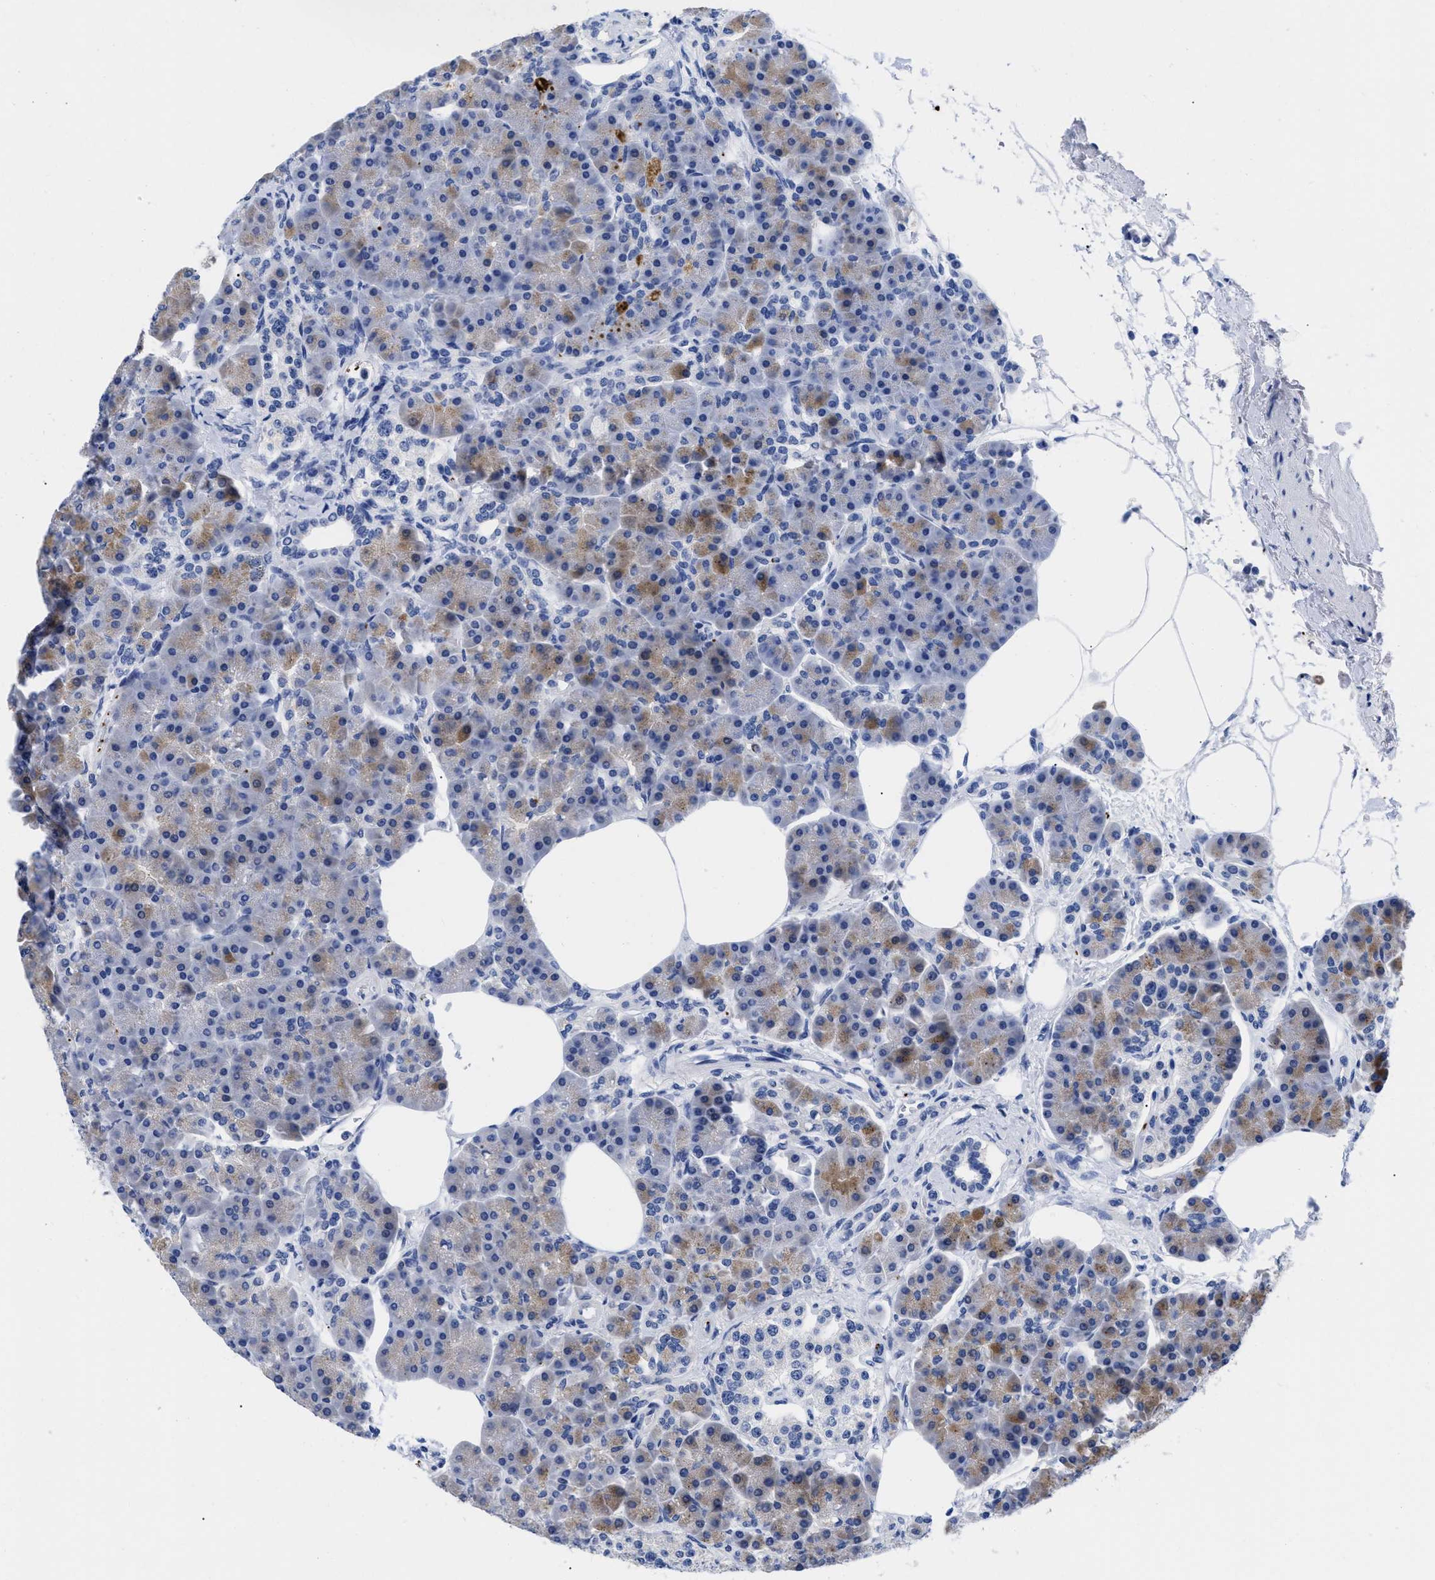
{"staining": {"intensity": "weak", "quantity": "<25%", "location": "cytoplasmic/membranous"}, "tissue": "pancreas", "cell_type": "Exocrine glandular cells", "image_type": "normal", "snomed": [{"axis": "morphology", "description": "Normal tissue, NOS"}, {"axis": "topography", "description": "Pancreas"}], "caption": "IHC image of normal pancreas: human pancreas stained with DAB demonstrates no significant protein positivity in exocrine glandular cells.", "gene": "TREML1", "patient": {"sex": "female", "age": 70}}